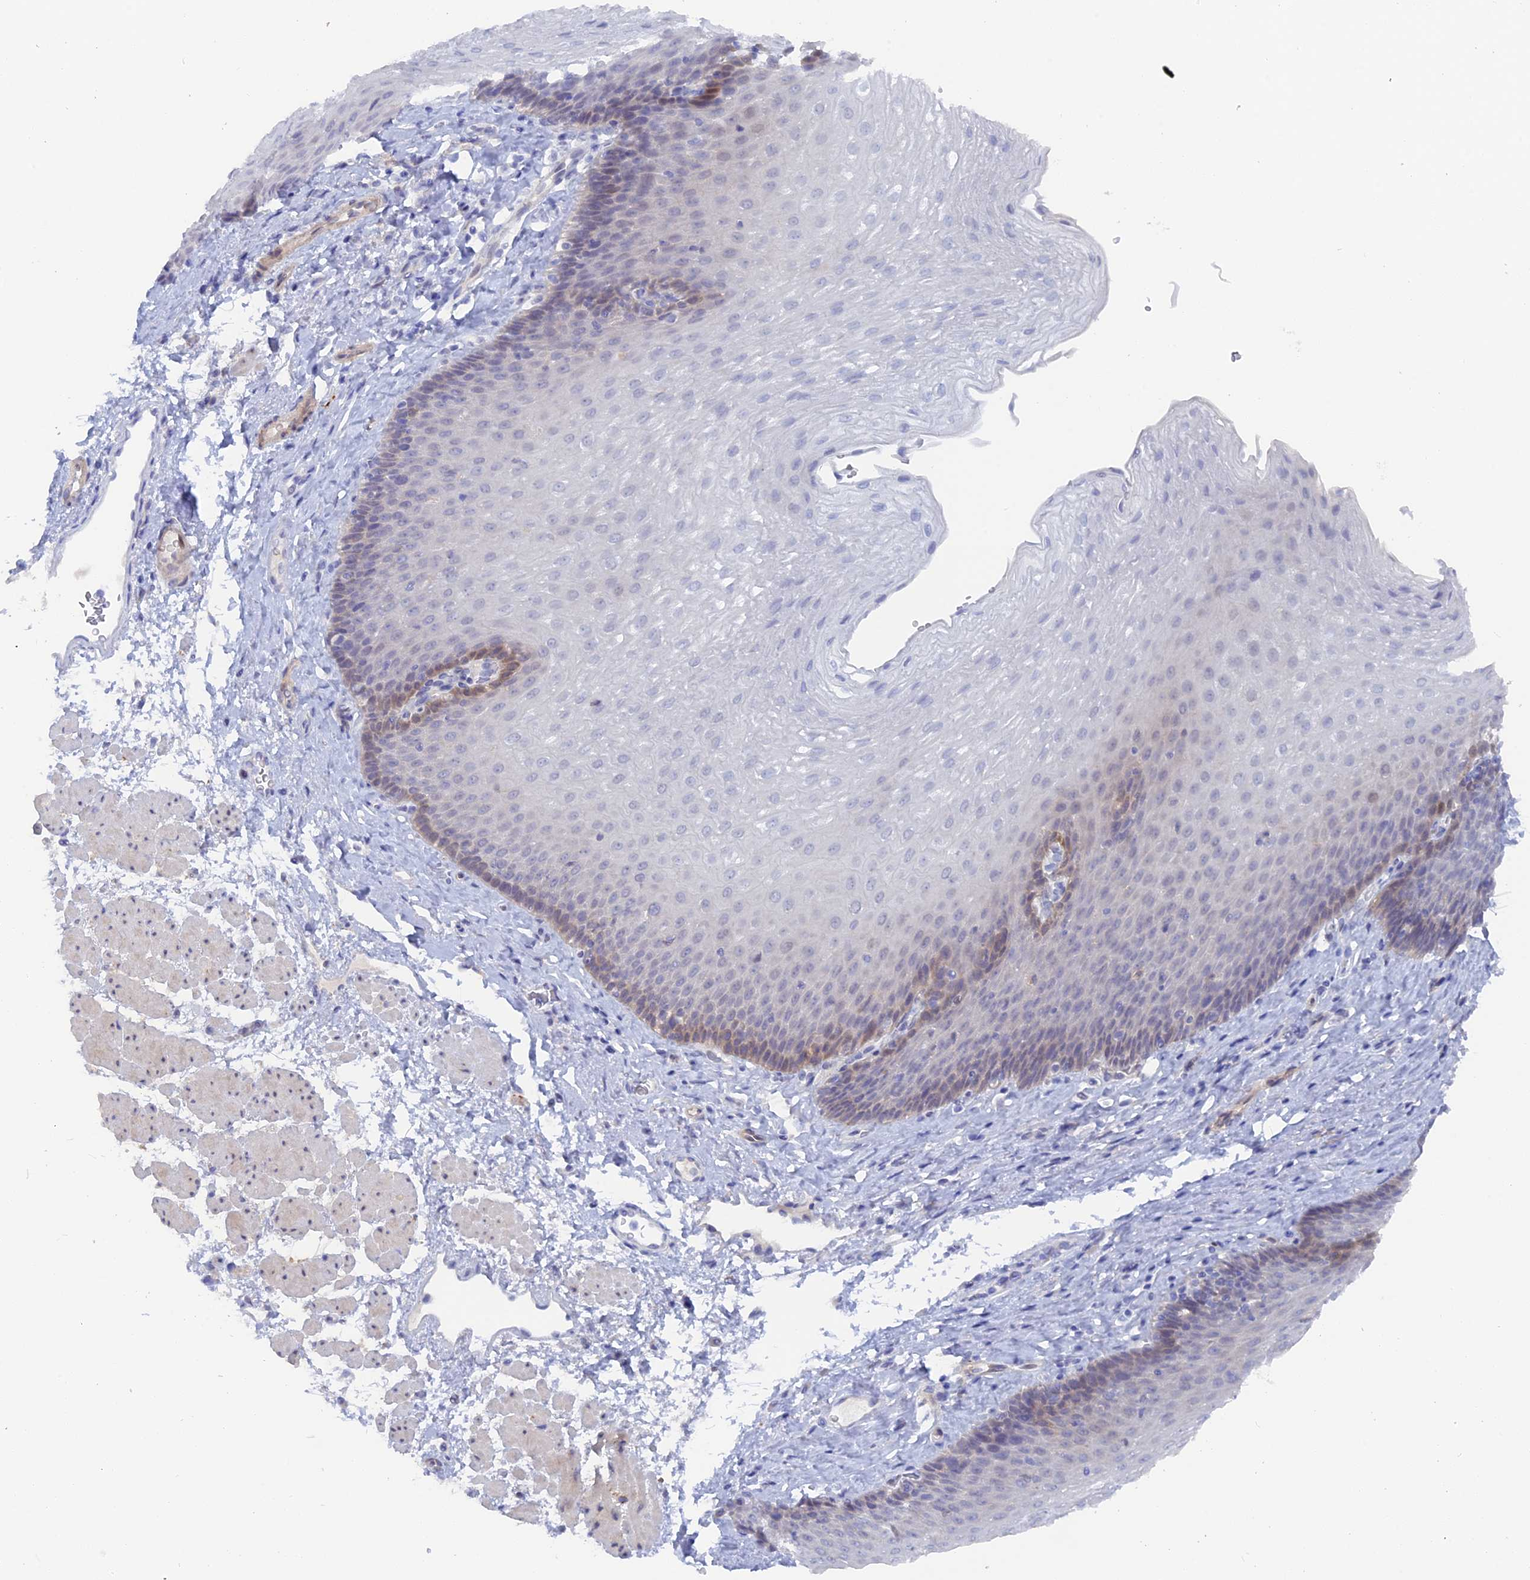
{"staining": {"intensity": "moderate", "quantity": "<25%", "location": "cytoplasmic/membranous"}, "tissue": "esophagus", "cell_type": "Squamous epithelial cells", "image_type": "normal", "snomed": [{"axis": "morphology", "description": "Normal tissue, NOS"}, {"axis": "topography", "description": "Esophagus"}], "caption": "An IHC micrograph of benign tissue is shown. Protein staining in brown labels moderate cytoplasmic/membranous positivity in esophagus within squamous epithelial cells.", "gene": "DACT3", "patient": {"sex": "female", "age": 66}}